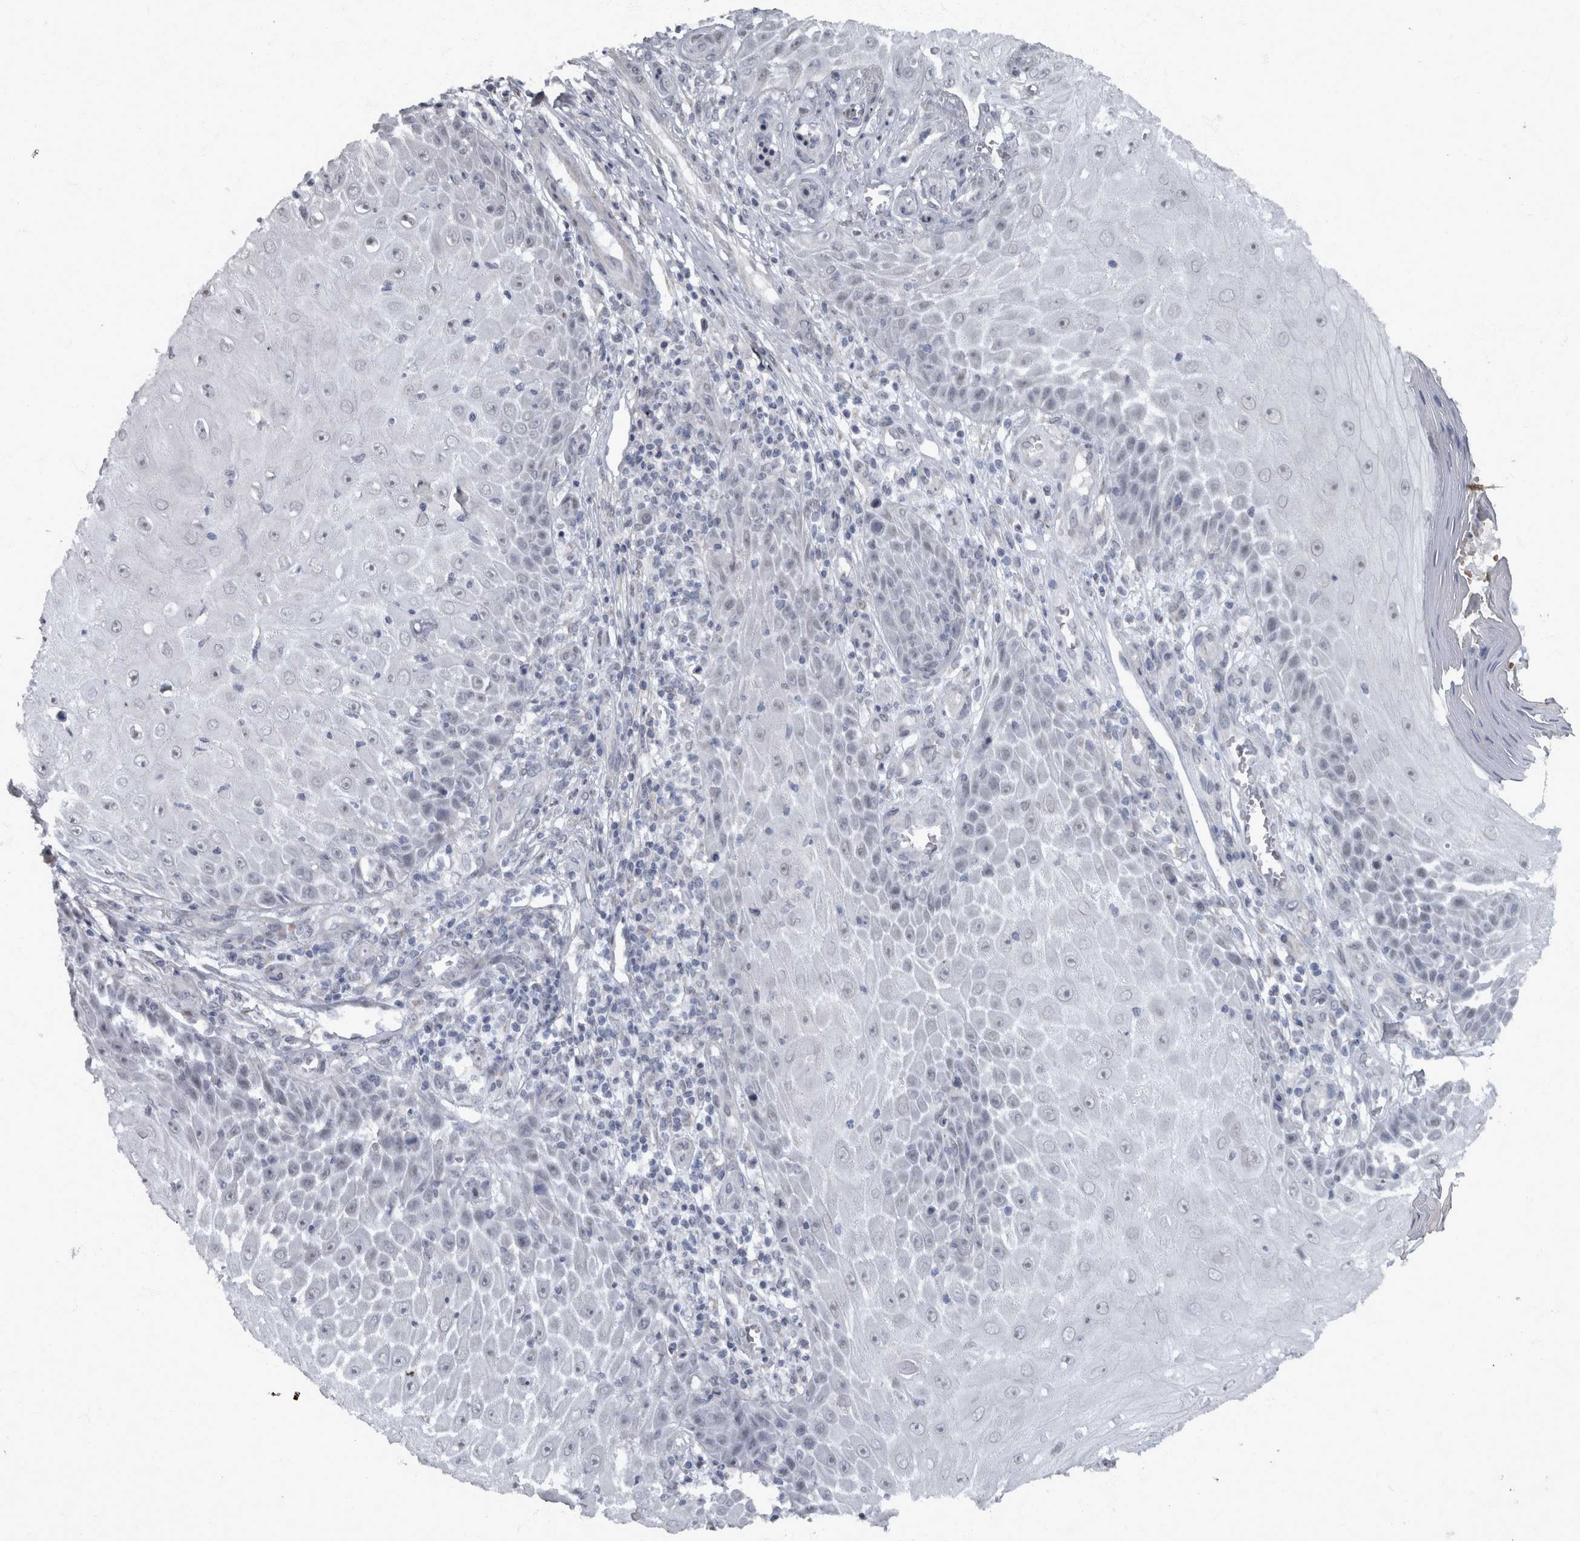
{"staining": {"intensity": "negative", "quantity": "none", "location": "none"}, "tissue": "skin cancer", "cell_type": "Tumor cells", "image_type": "cancer", "snomed": [{"axis": "morphology", "description": "Squamous cell carcinoma, NOS"}, {"axis": "topography", "description": "Skin"}], "caption": "This is an immunohistochemistry histopathology image of skin squamous cell carcinoma. There is no positivity in tumor cells.", "gene": "WDR33", "patient": {"sex": "female", "age": 73}}